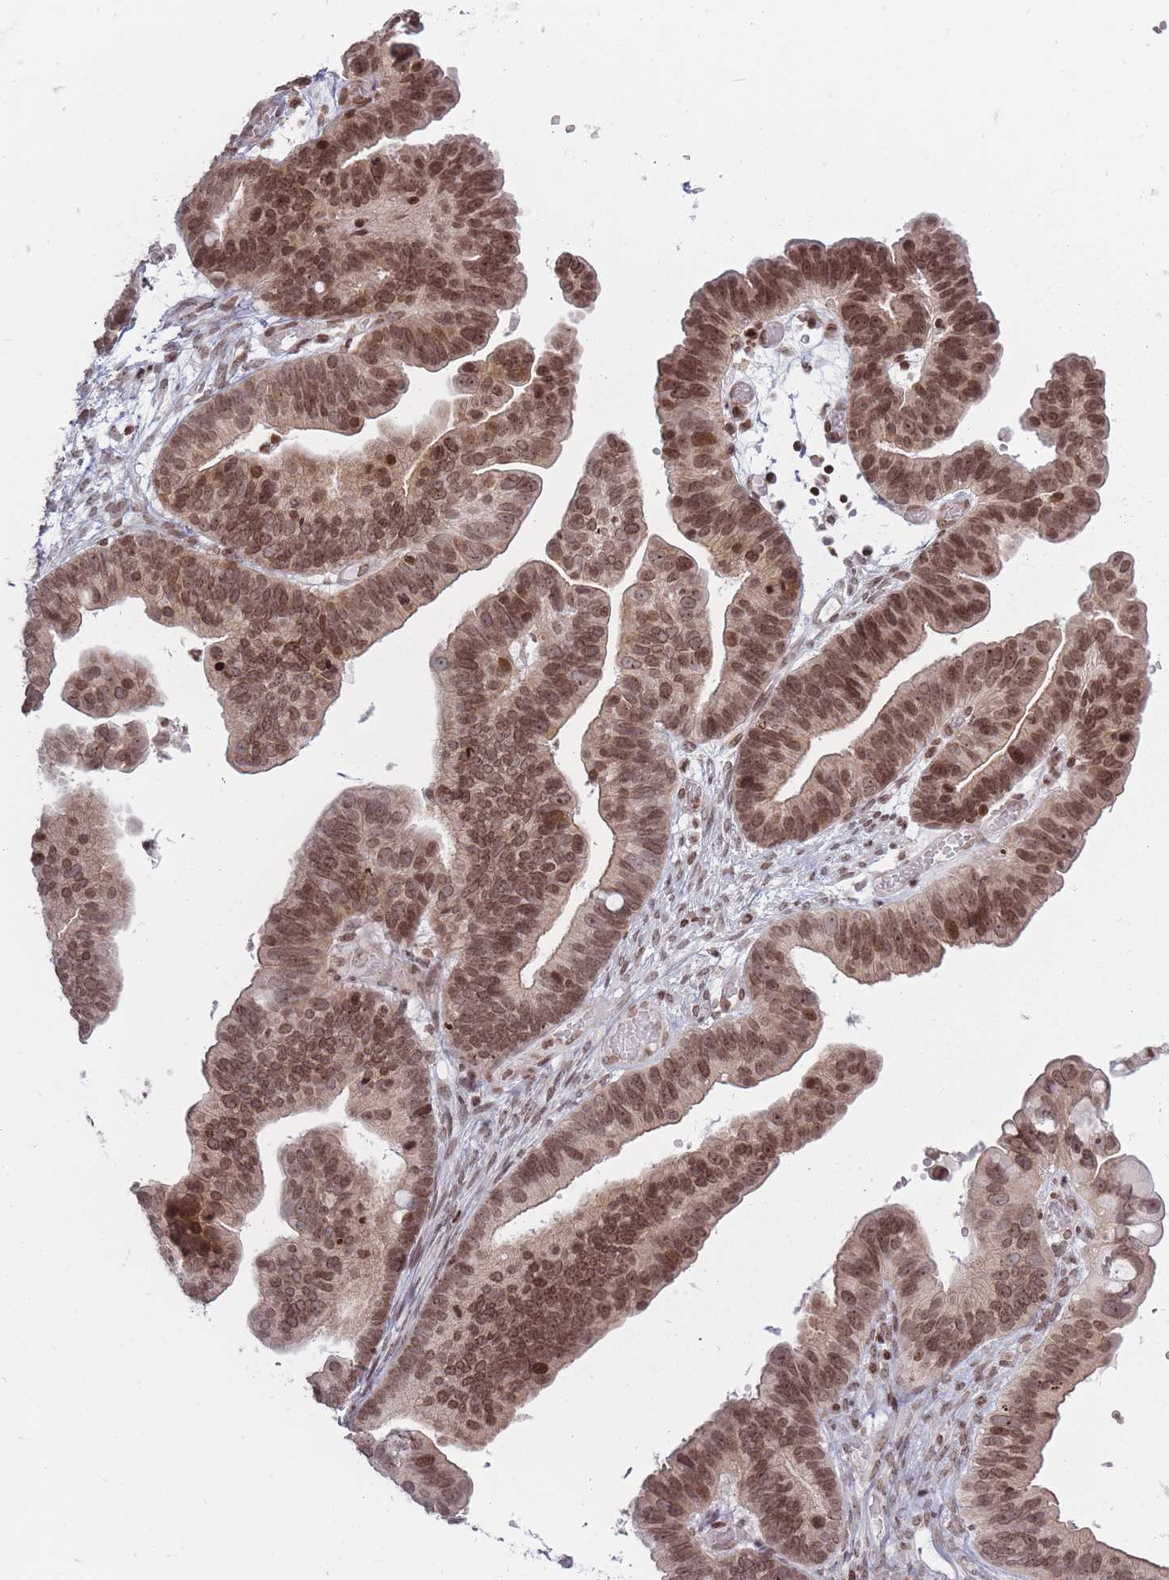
{"staining": {"intensity": "moderate", "quantity": ">75%", "location": "nuclear"}, "tissue": "ovarian cancer", "cell_type": "Tumor cells", "image_type": "cancer", "snomed": [{"axis": "morphology", "description": "Cystadenocarcinoma, serous, NOS"}, {"axis": "topography", "description": "Ovary"}], "caption": "Immunohistochemistry (IHC) of human serous cystadenocarcinoma (ovarian) exhibits medium levels of moderate nuclear staining in about >75% of tumor cells.", "gene": "TMC6", "patient": {"sex": "female", "age": 56}}